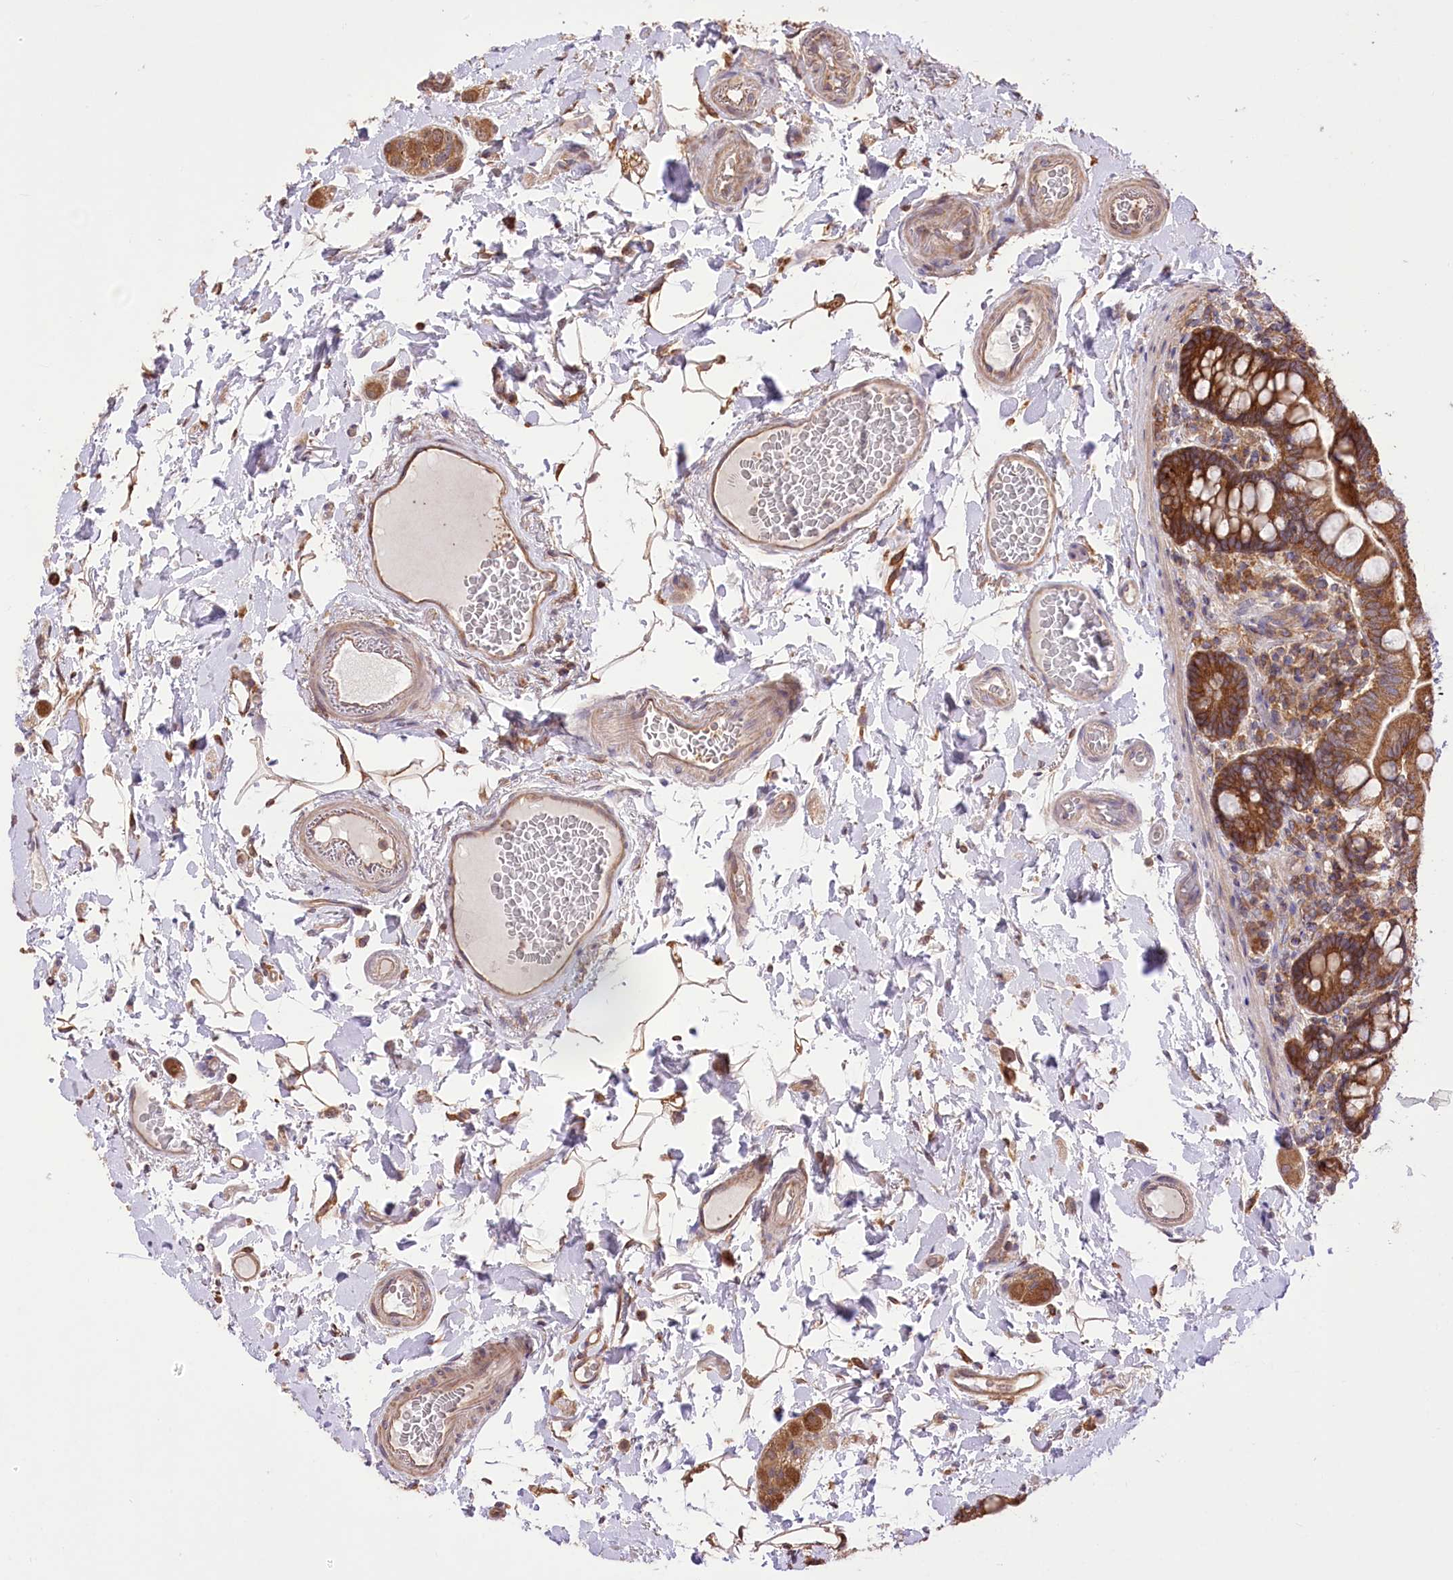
{"staining": {"intensity": "strong", "quantity": ">75%", "location": "cytoplasmic/membranous"}, "tissue": "small intestine", "cell_type": "Glandular cells", "image_type": "normal", "snomed": [{"axis": "morphology", "description": "Normal tissue, NOS"}, {"axis": "topography", "description": "Small intestine"}], "caption": "Benign small intestine demonstrates strong cytoplasmic/membranous expression in about >75% of glandular cells.", "gene": "XYLB", "patient": {"sex": "female", "age": 64}}